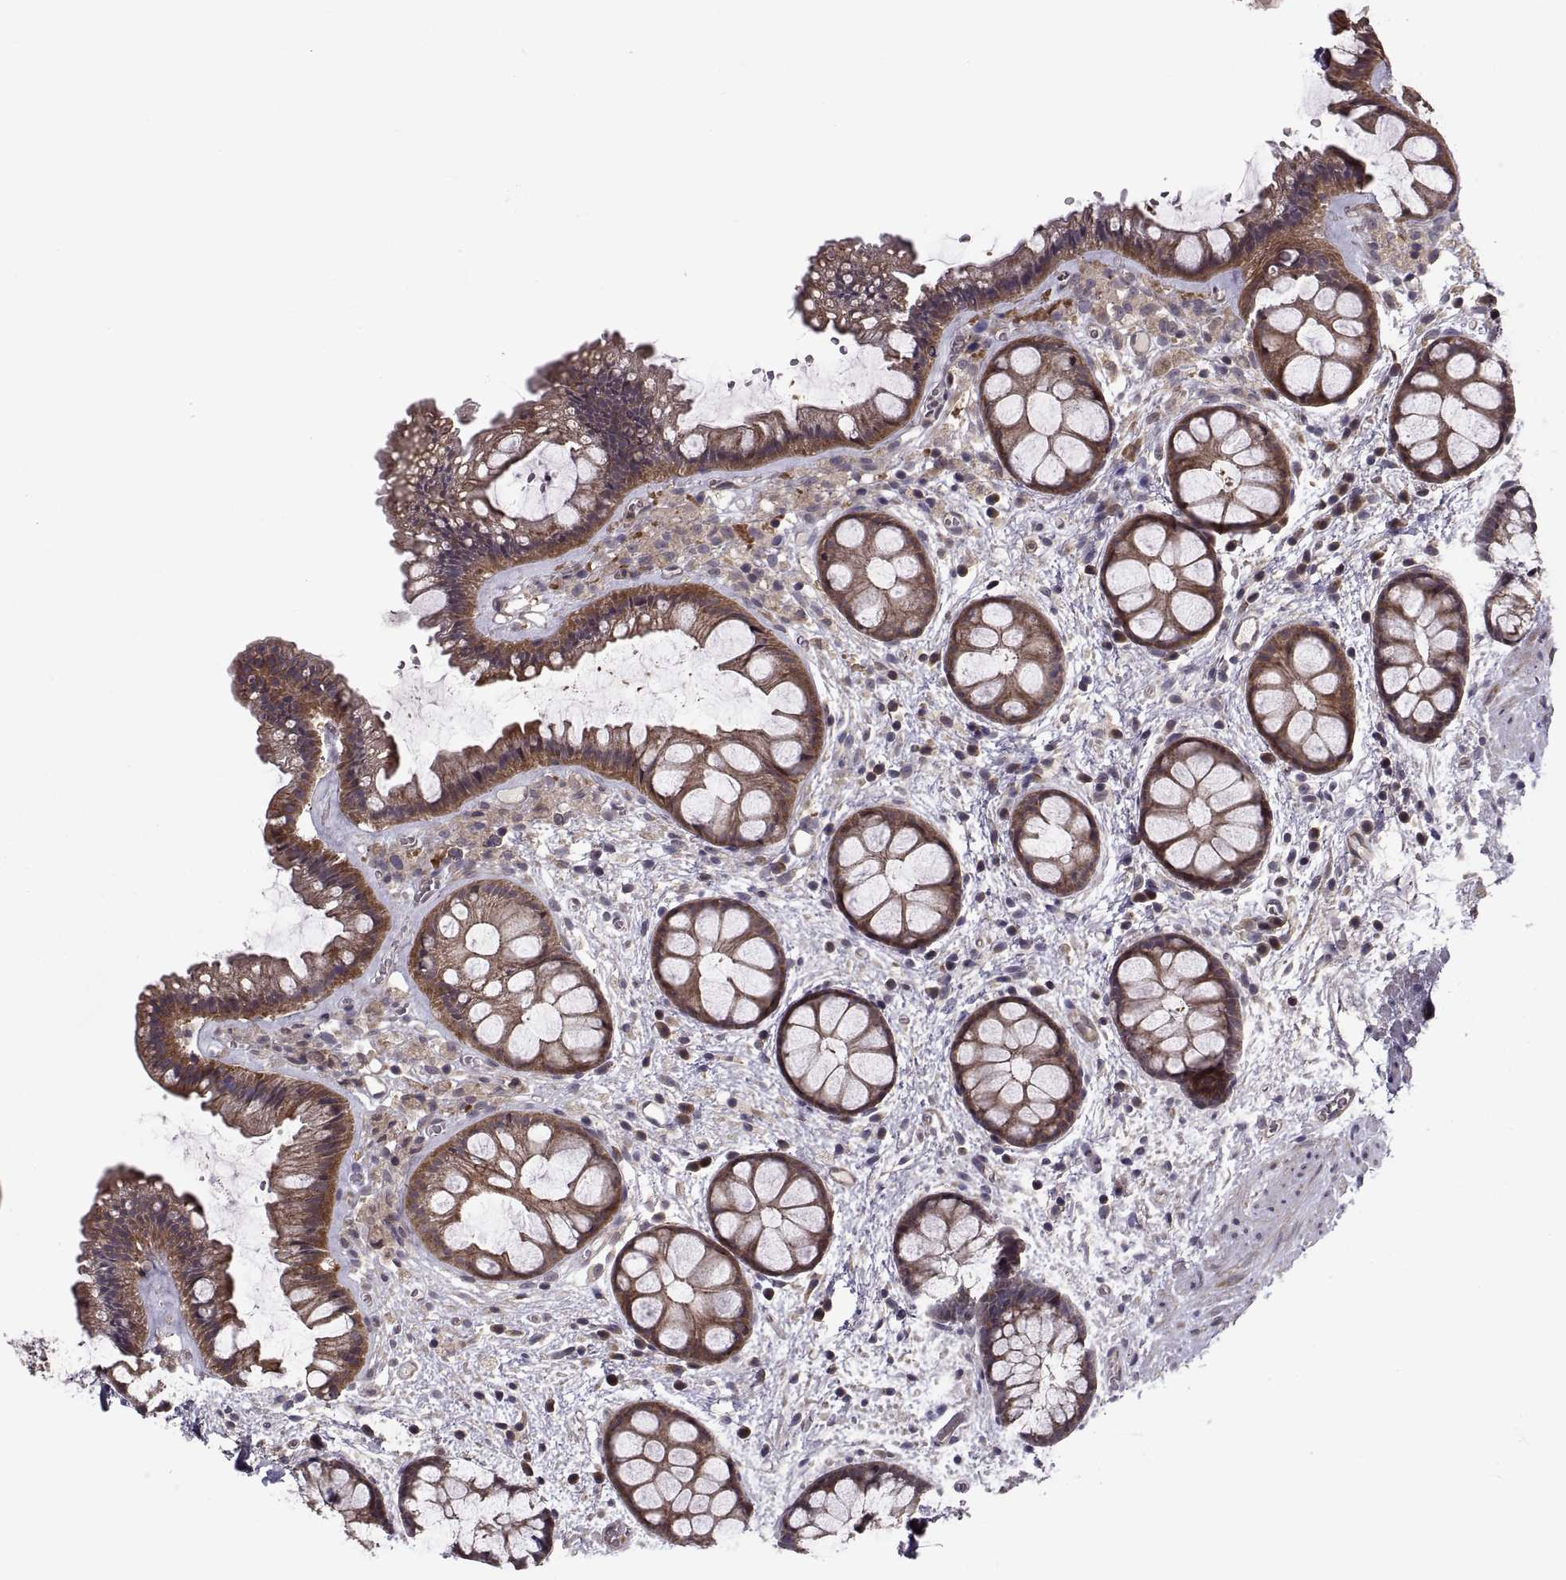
{"staining": {"intensity": "strong", "quantity": "25%-75%", "location": "cytoplasmic/membranous"}, "tissue": "rectum", "cell_type": "Glandular cells", "image_type": "normal", "snomed": [{"axis": "morphology", "description": "Normal tissue, NOS"}, {"axis": "topography", "description": "Rectum"}], "caption": "IHC of benign rectum demonstrates high levels of strong cytoplasmic/membranous staining in approximately 25%-75% of glandular cells.", "gene": "PMM2", "patient": {"sex": "female", "age": 62}}